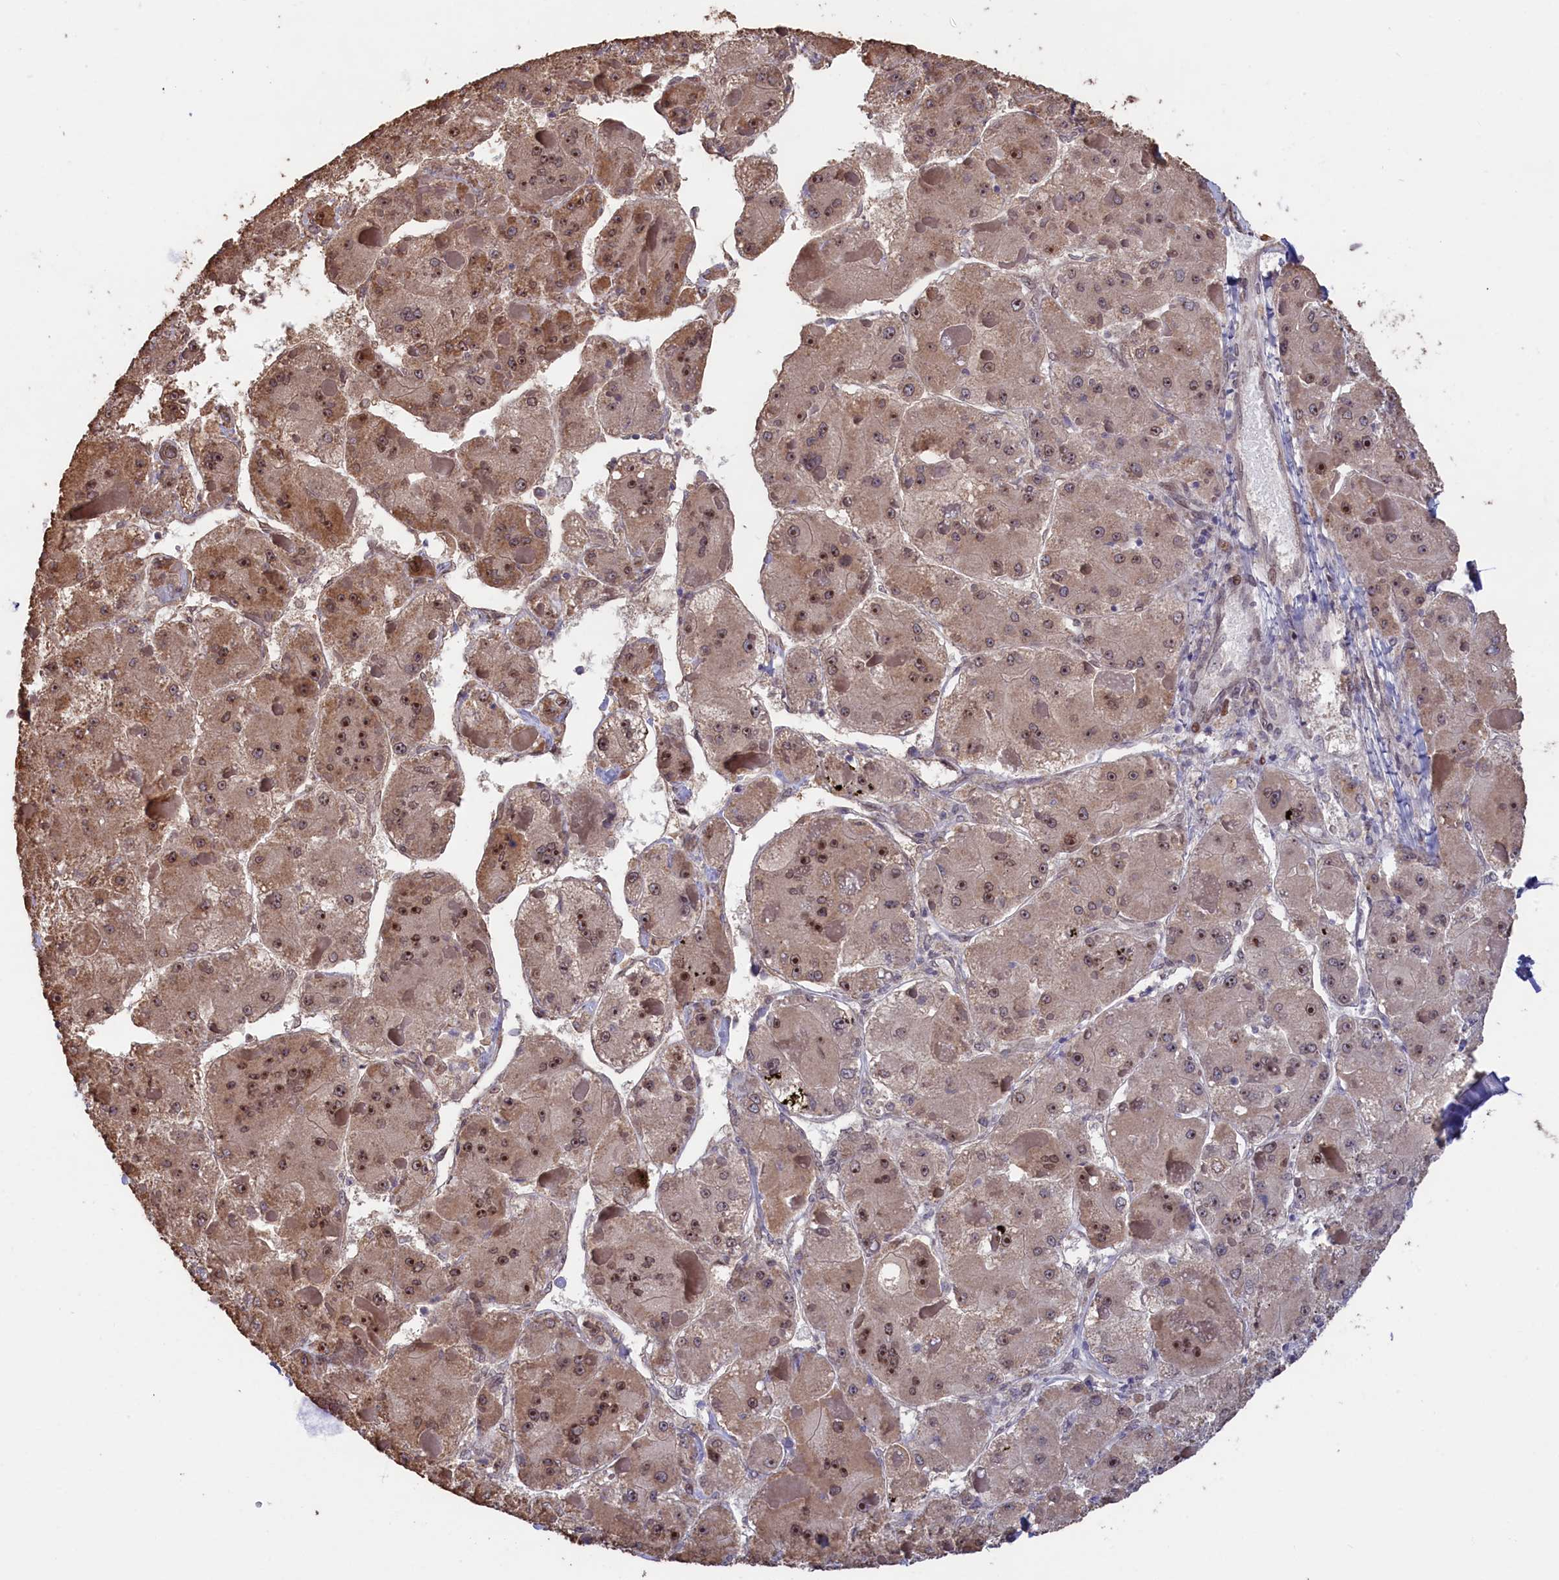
{"staining": {"intensity": "moderate", "quantity": ">75%", "location": "cytoplasmic/membranous,nuclear"}, "tissue": "liver cancer", "cell_type": "Tumor cells", "image_type": "cancer", "snomed": [{"axis": "morphology", "description": "Carcinoma, Hepatocellular, NOS"}, {"axis": "topography", "description": "Liver"}], "caption": "High-magnification brightfield microscopy of liver cancer stained with DAB (brown) and counterstained with hematoxylin (blue). tumor cells exhibit moderate cytoplasmic/membranous and nuclear expression is appreciated in about>75% of cells. Immunohistochemistry stains the protein in brown and the nuclei are stained blue.", "gene": "ZNF816", "patient": {"sex": "female", "age": 73}}